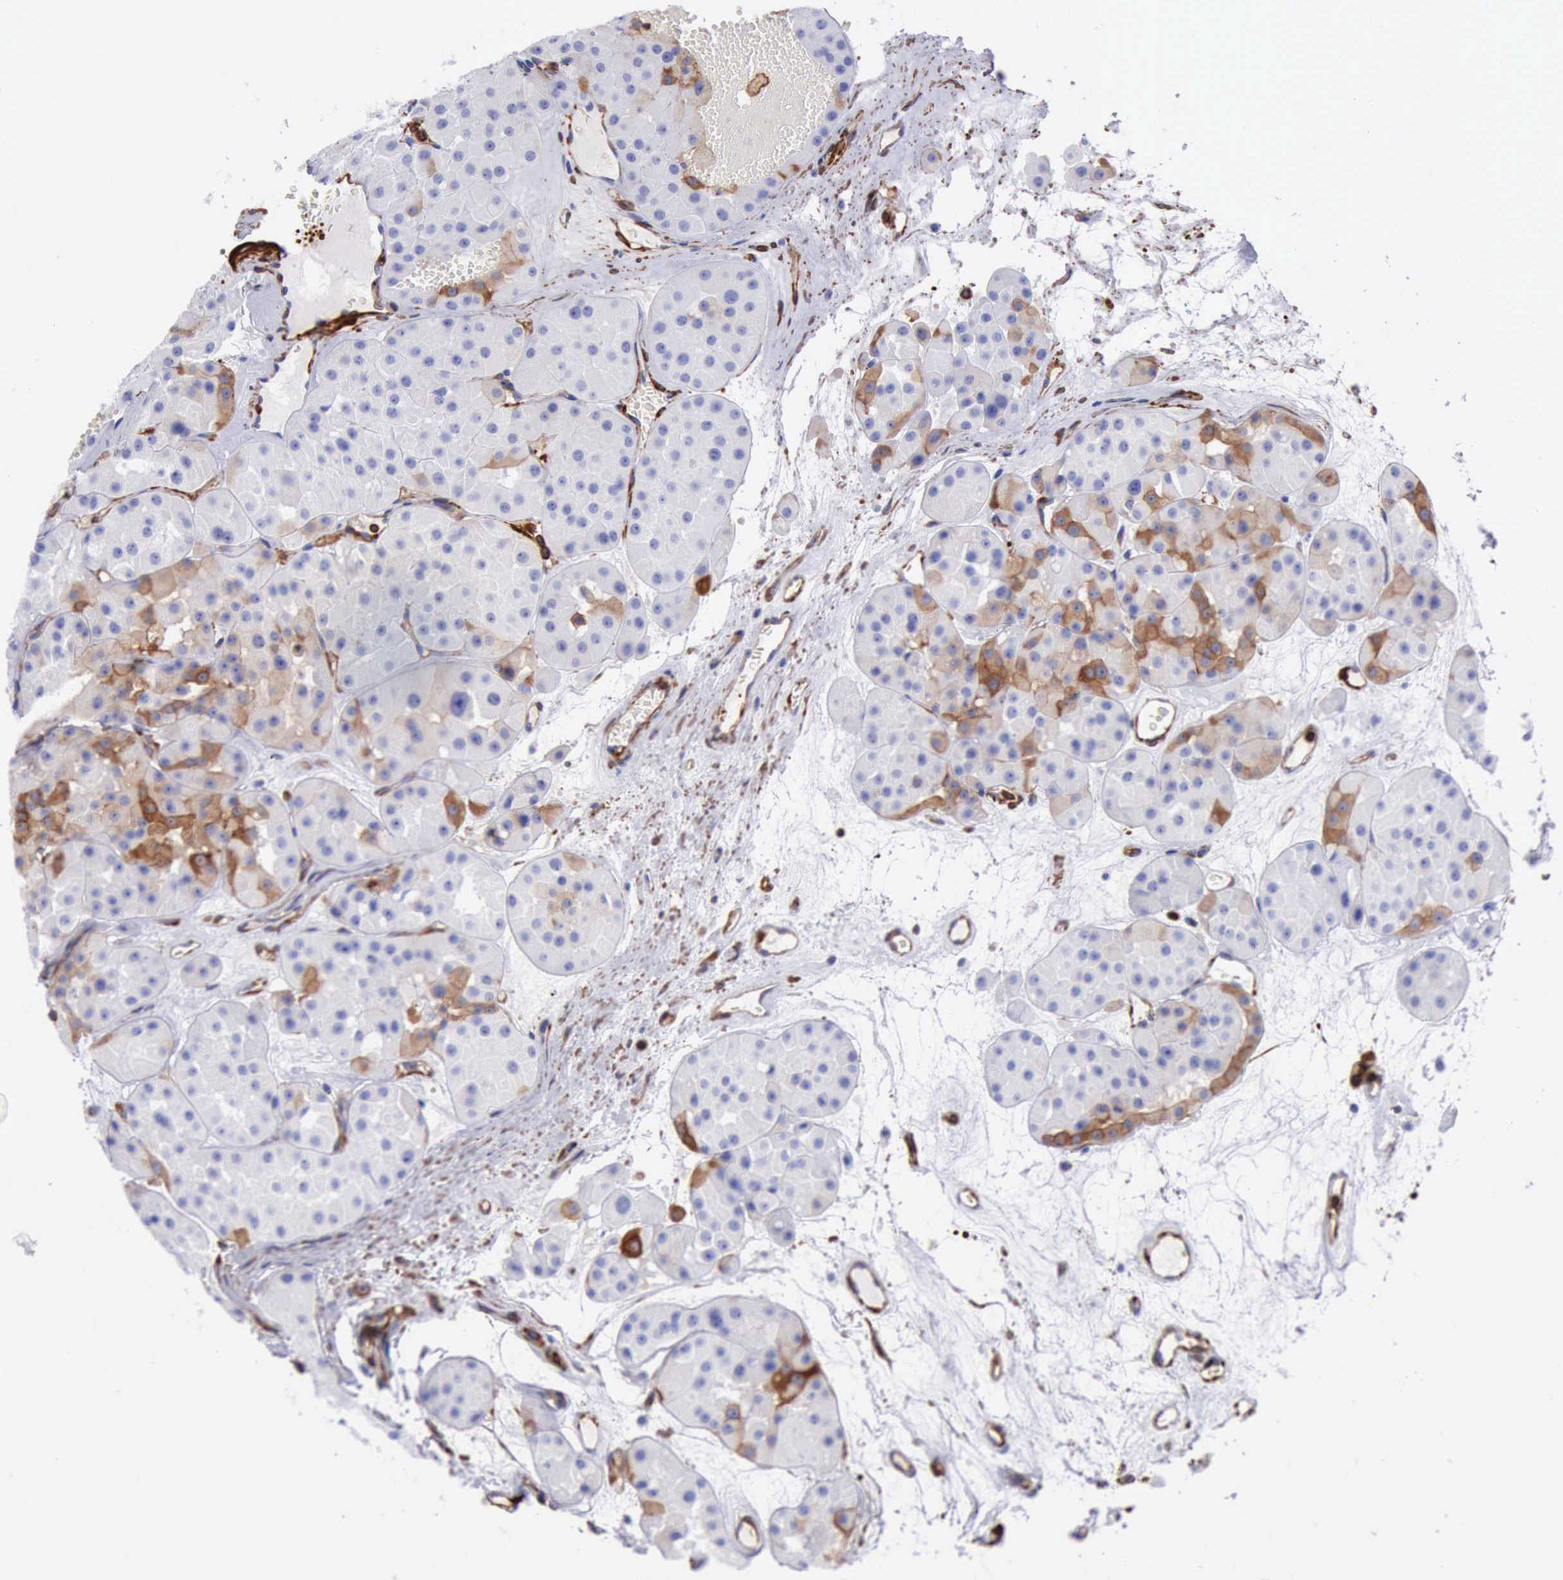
{"staining": {"intensity": "negative", "quantity": "none", "location": "none"}, "tissue": "renal cancer", "cell_type": "Tumor cells", "image_type": "cancer", "snomed": [{"axis": "morphology", "description": "Adenocarcinoma, uncertain malignant potential"}, {"axis": "topography", "description": "Kidney"}], "caption": "High magnification brightfield microscopy of adenocarcinoma,  uncertain malignant potential (renal) stained with DAB (3,3'-diaminobenzidine) (brown) and counterstained with hematoxylin (blue): tumor cells show no significant positivity.", "gene": "FLNA", "patient": {"sex": "male", "age": 63}}